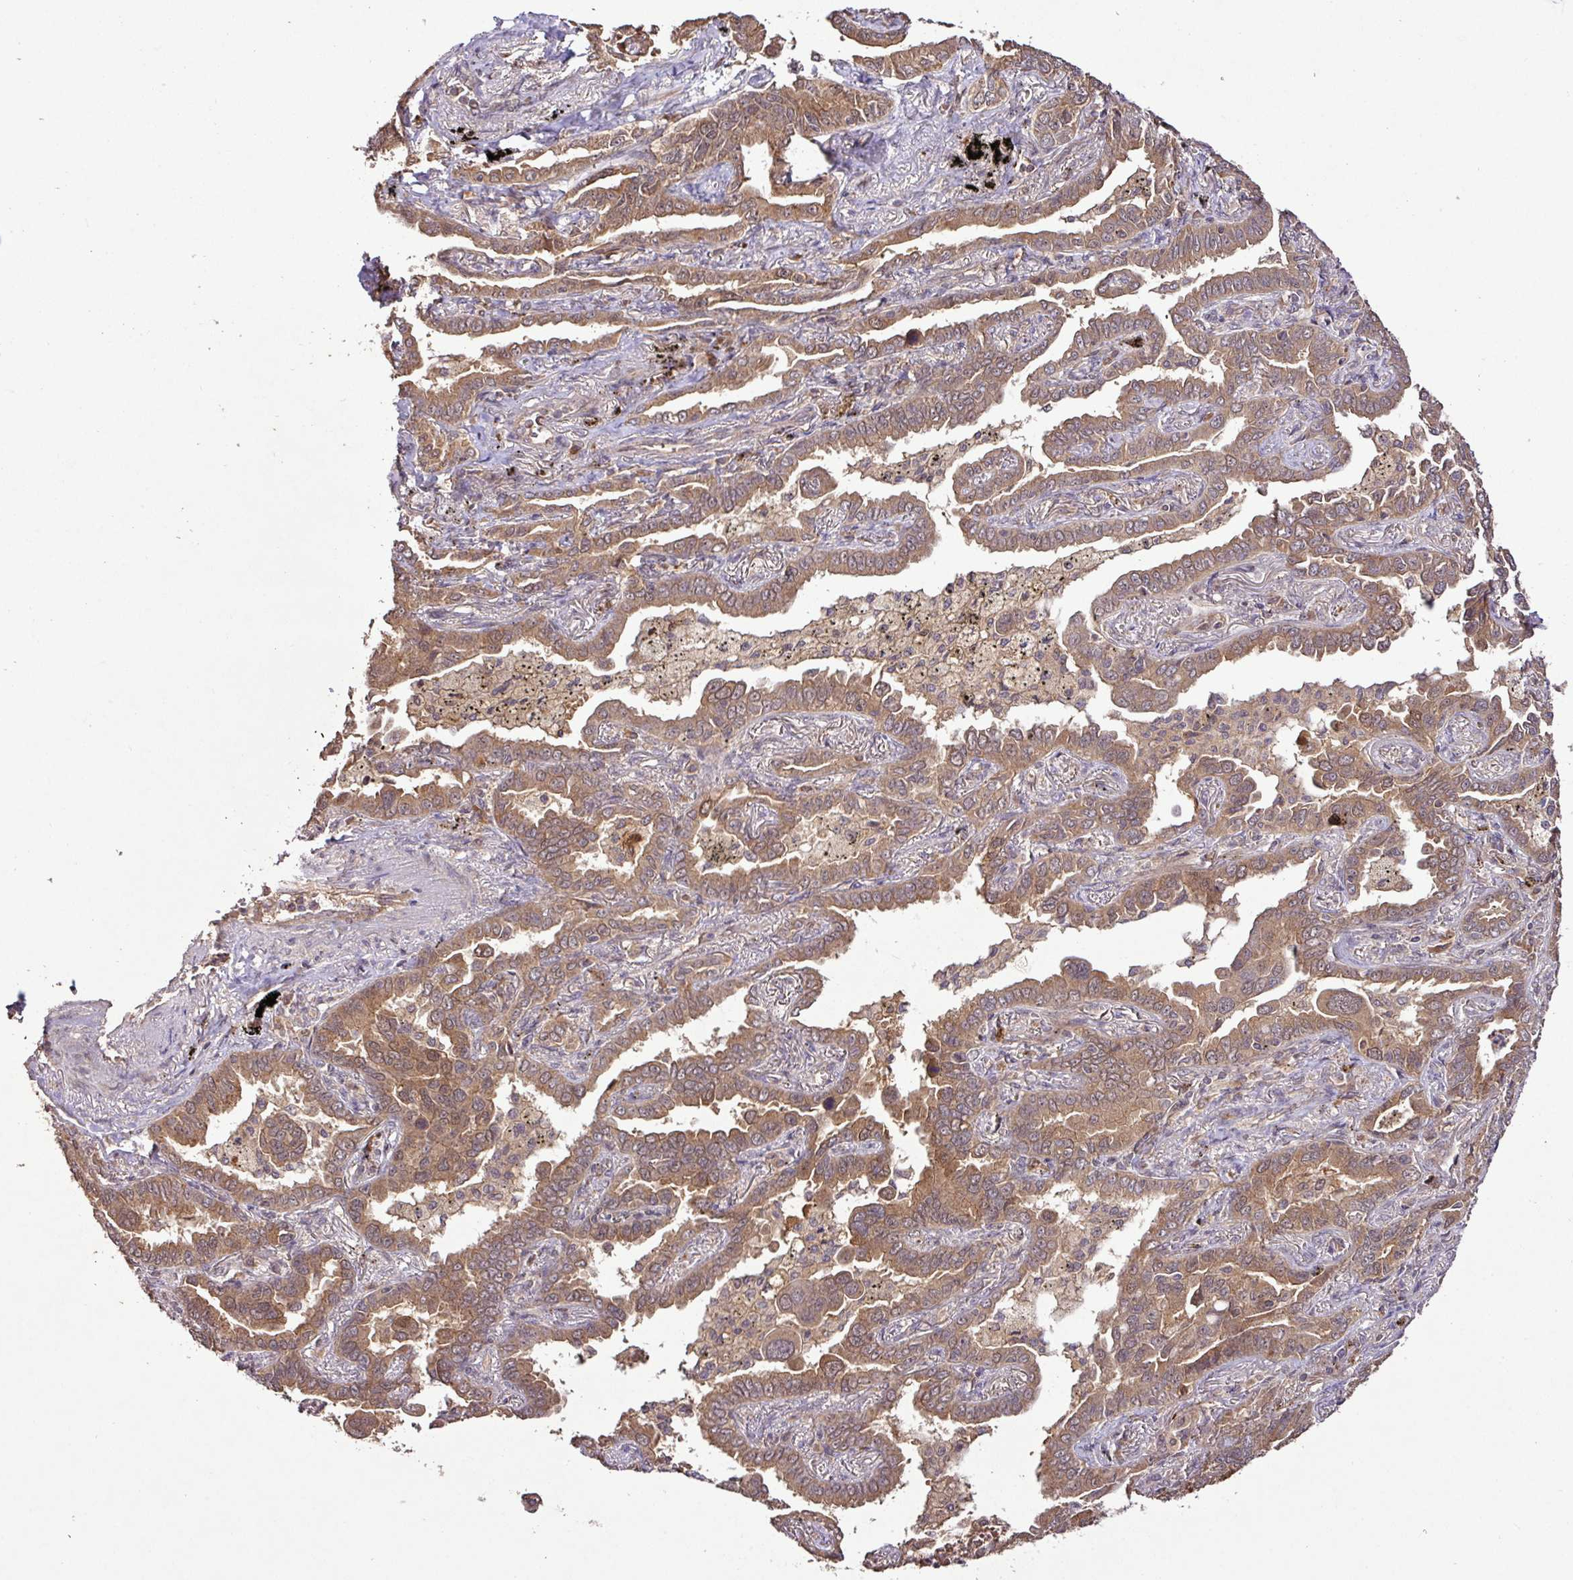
{"staining": {"intensity": "moderate", "quantity": ">75%", "location": "cytoplasmic/membranous,nuclear"}, "tissue": "lung cancer", "cell_type": "Tumor cells", "image_type": "cancer", "snomed": [{"axis": "morphology", "description": "Adenocarcinoma, NOS"}, {"axis": "topography", "description": "Lung"}], "caption": "Moderate cytoplasmic/membranous and nuclear expression is seen in approximately >75% of tumor cells in lung adenocarcinoma. (DAB (3,3'-diaminobenzidine) = brown stain, brightfield microscopy at high magnification).", "gene": "FAIM", "patient": {"sex": "male", "age": 67}}